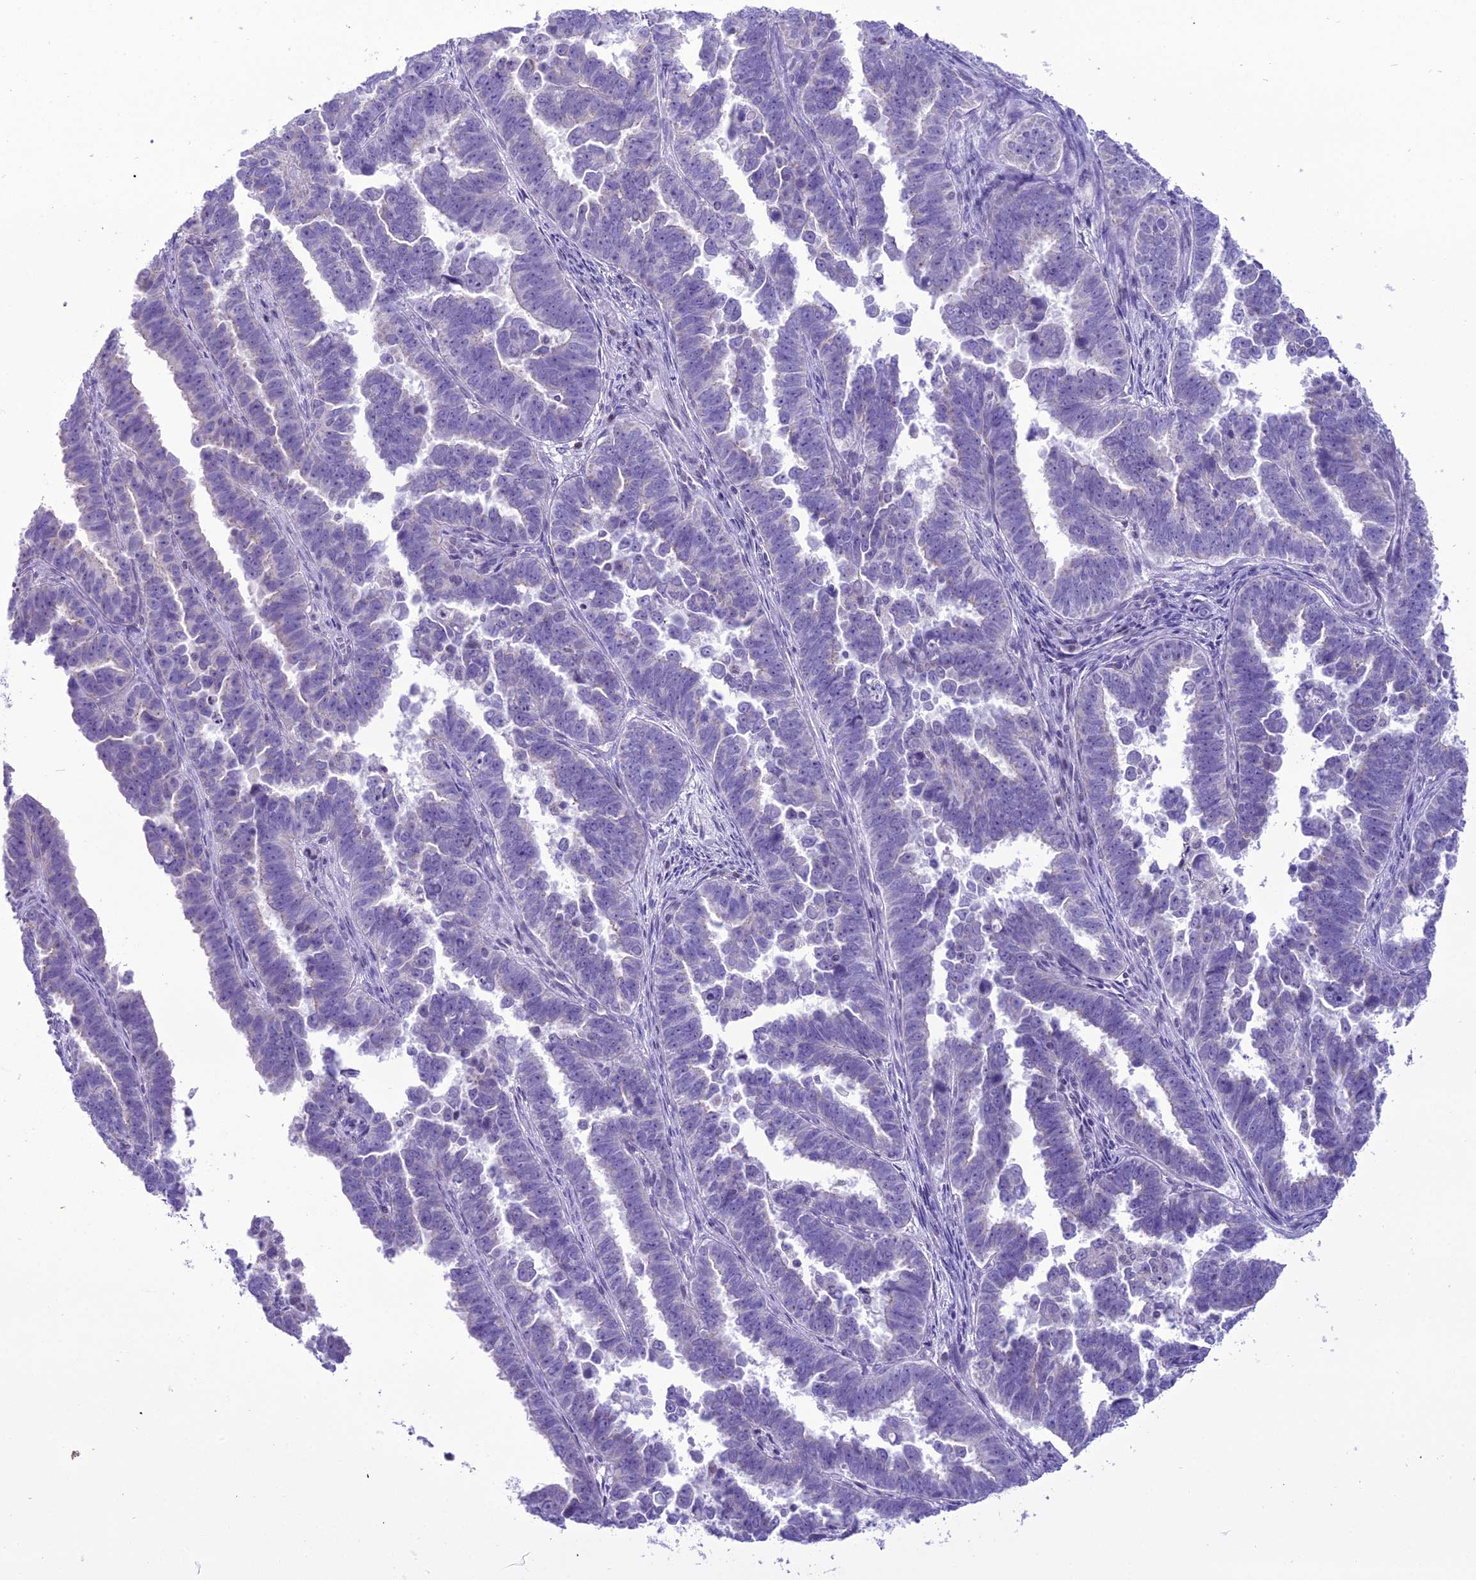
{"staining": {"intensity": "negative", "quantity": "none", "location": "none"}, "tissue": "endometrial cancer", "cell_type": "Tumor cells", "image_type": "cancer", "snomed": [{"axis": "morphology", "description": "Adenocarcinoma, NOS"}, {"axis": "topography", "description": "Endometrium"}], "caption": "The image exhibits no staining of tumor cells in endometrial cancer.", "gene": "B9D2", "patient": {"sex": "female", "age": 75}}